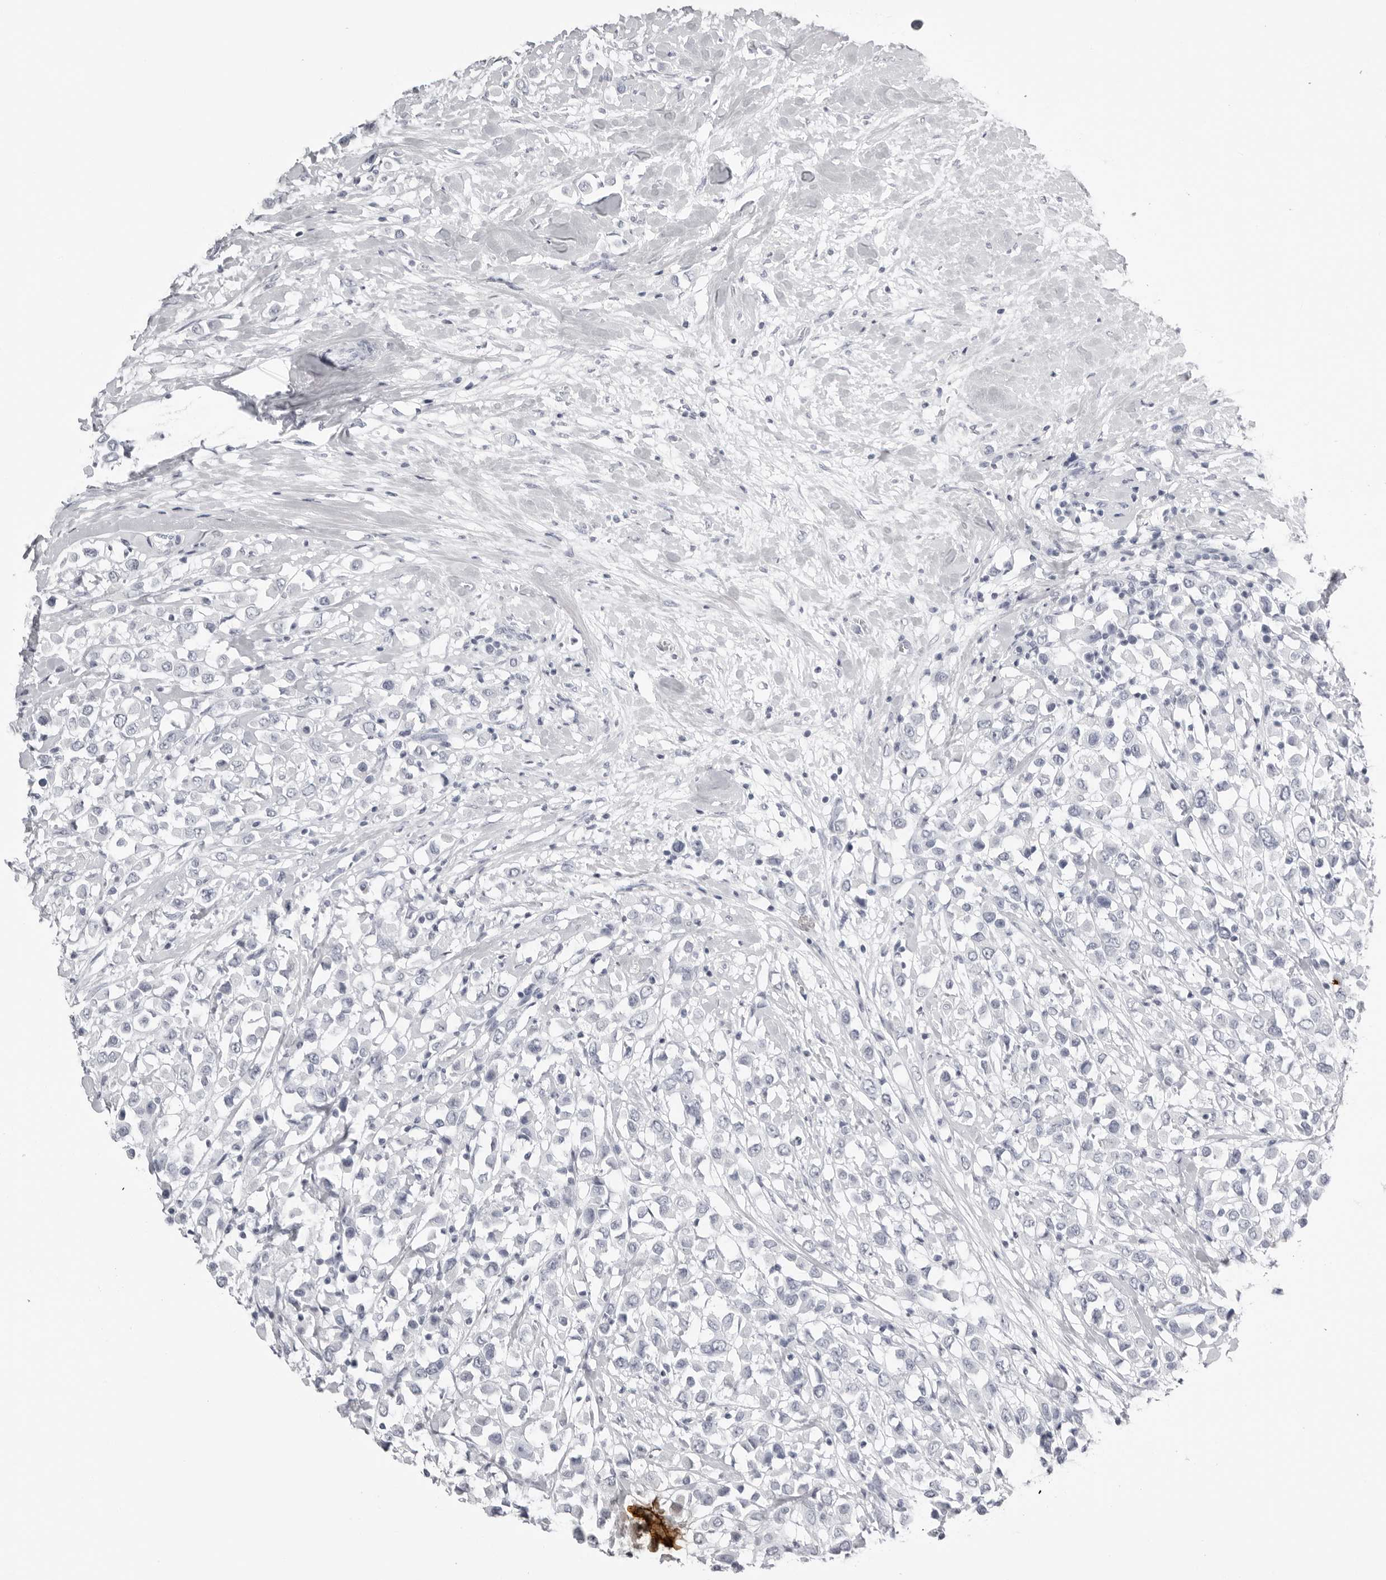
{"staining": {"intensity": "negative", "quantity": "none", "location": "none"}, "tissue": "breast cancer", "cell_type": "Tumor cells", "image_type": "cancer", "snomed": [{"axis": "morphology", "description": "Duct carcinoma"}, {"axis": "topography", "description": "Breast"}], "caption": "This photomicrograph is of invasive ductal carcinoma (breast) stained with IHC to label a protein in brown with the nuclei are counter-stained blue. There is no staining in tumor cells.", "gene": "KLK9", "patient": {"sex": "female", "age": 61}}